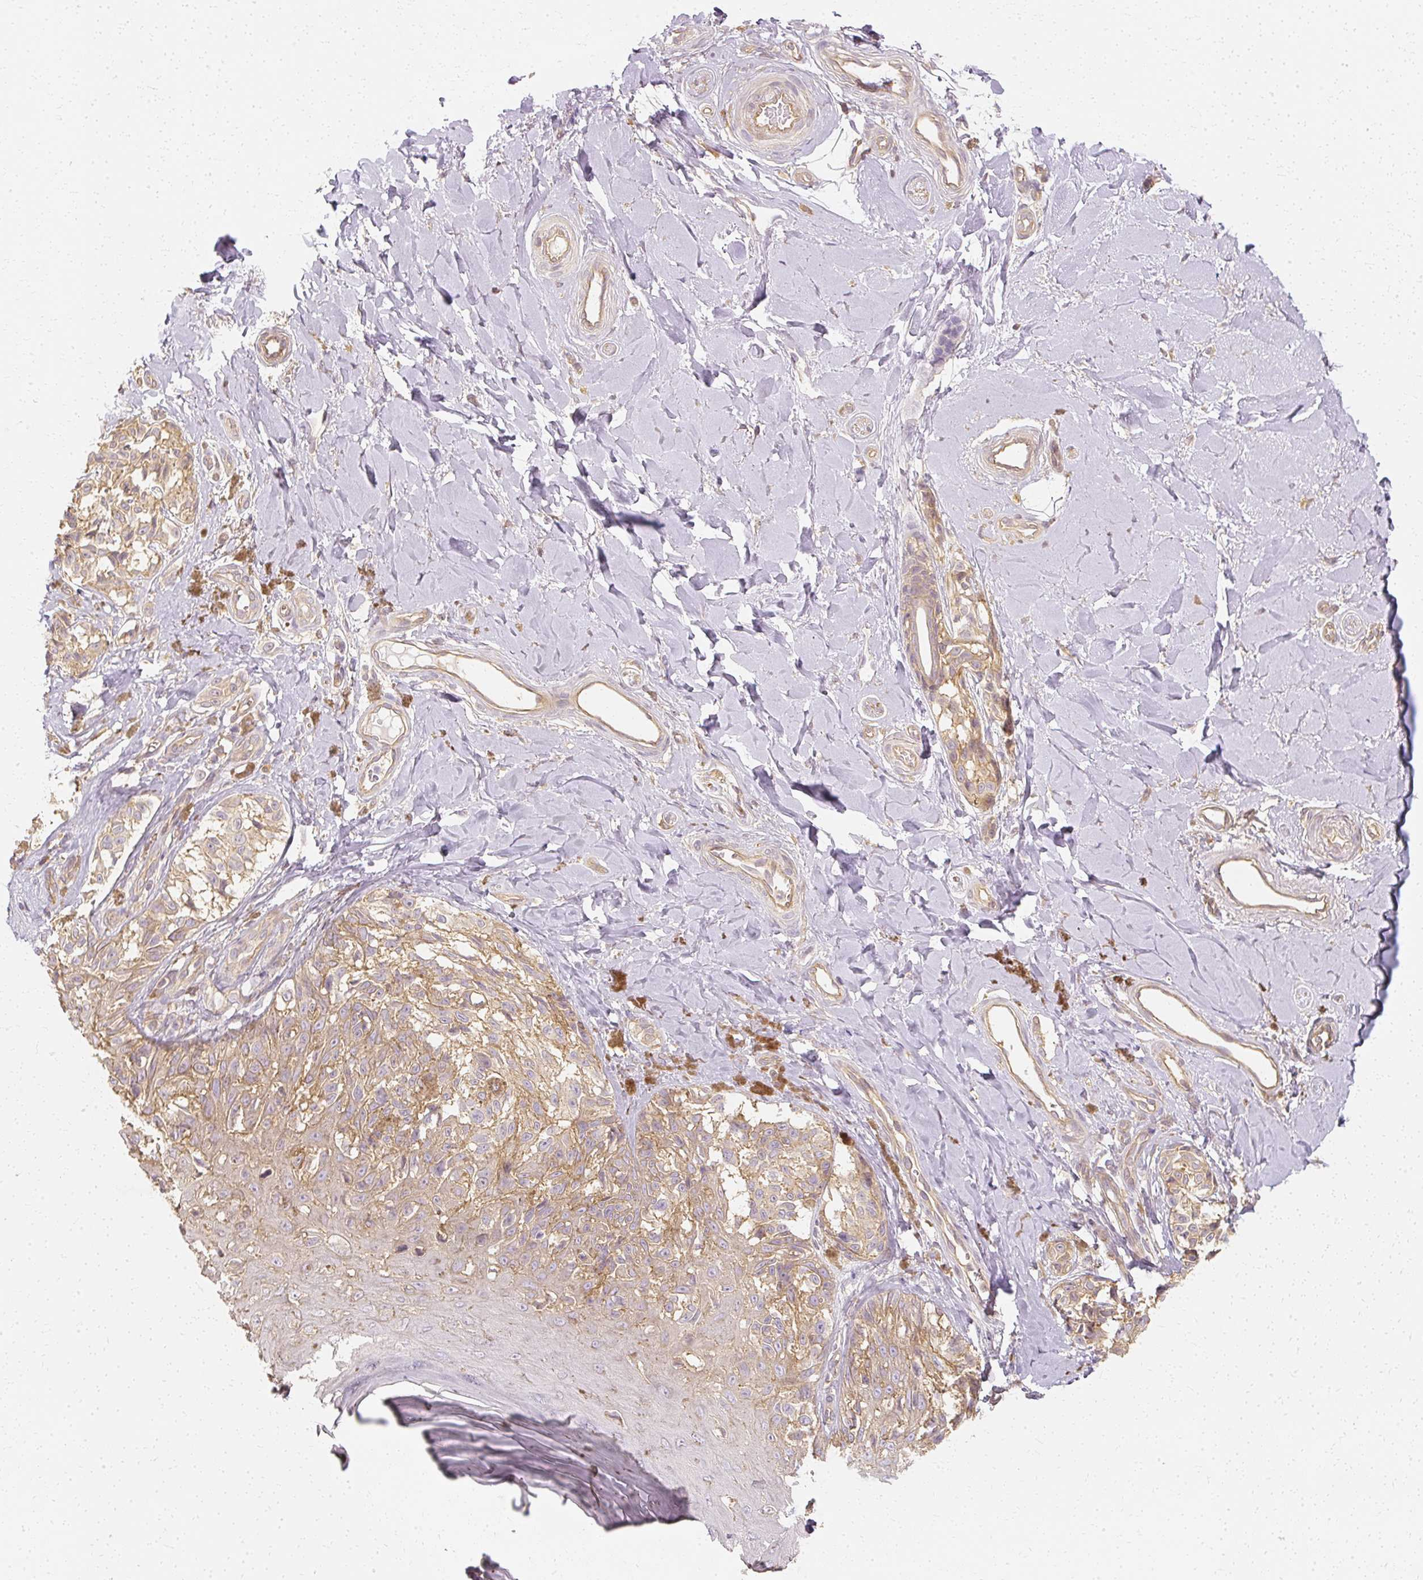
{"staining": {"intensity": "weak", "quantity": ">75%", "location": "cytoplasmic/membranous"}, "tissue": "melanoma", "cell_type": "Tumor cells", "image_type": "cancer", "snomed": [{"axis": "morphology", "description": "Malignant melanoma, NOS"}, {"axis": "topography", "description": "Skin"}], "caption": "The histopathology image exhibits immunohistochemical staining of malignant melanoma. There is weak cytoplasmic/membranous staining is seen in about >75% of tumor cells.", "gene": "GNAQ", "patient": {"sex": "female", "age": 65}}